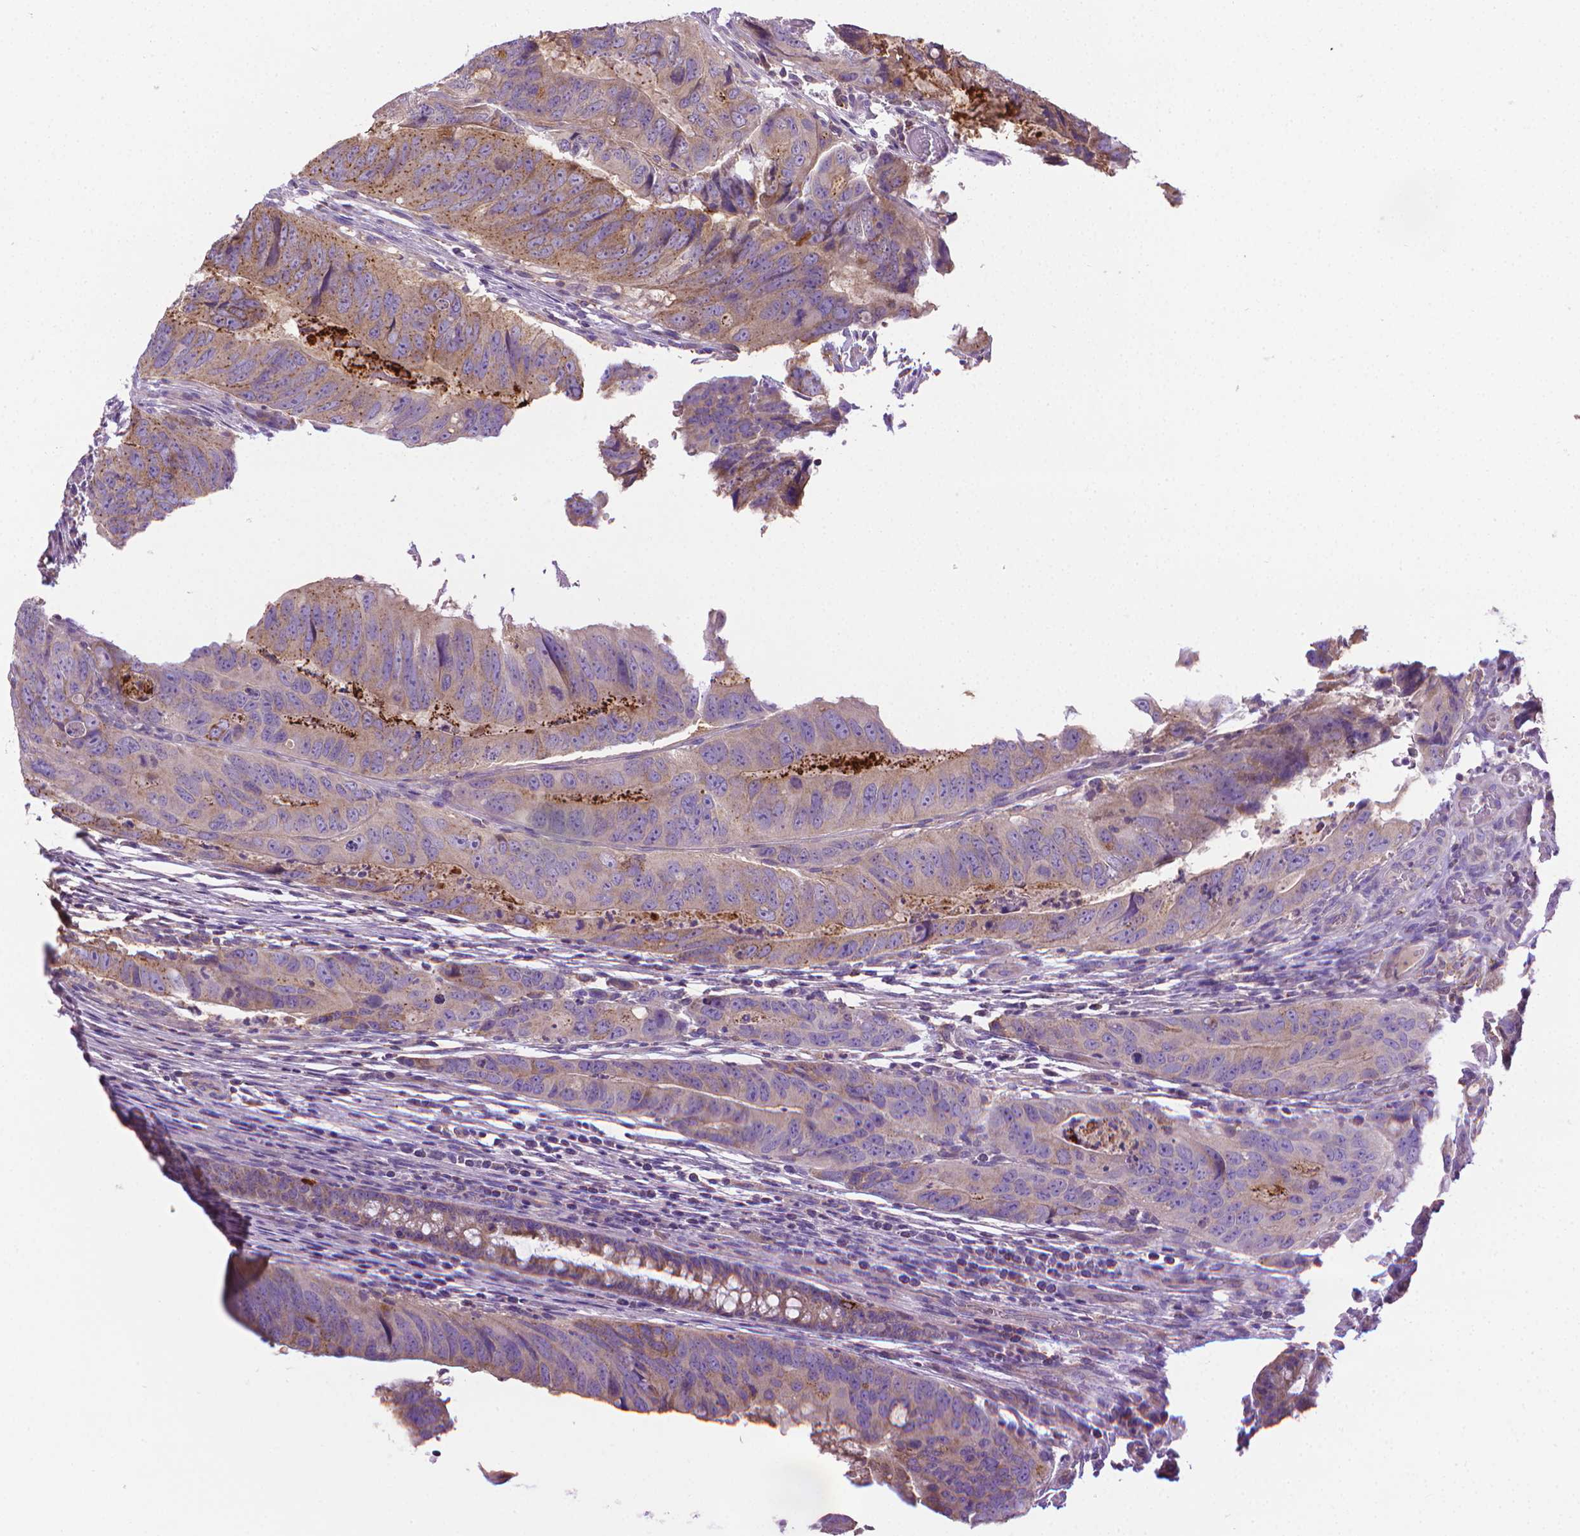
{"staining": {"intensity": "weak", "quantity": "<25%", "location": "cytoplasmic/membranous"}, "tissue": "colorectal cancer", "cell_type": "Tumor cells", "image_type": "cancer", "snomed": [{"axis": "morphology", "description": "Adenocarcinoma, NOS"}, {"axis": "topography", "description": "Colon"}], "caption": "Human colorectal cancer (adenocarcinoma) stained for a protein using immunohistochemistry reveals no positivity in tumor cells.", "gene": "SLC51B", "patient": {"sex": "male", "age": 79}}